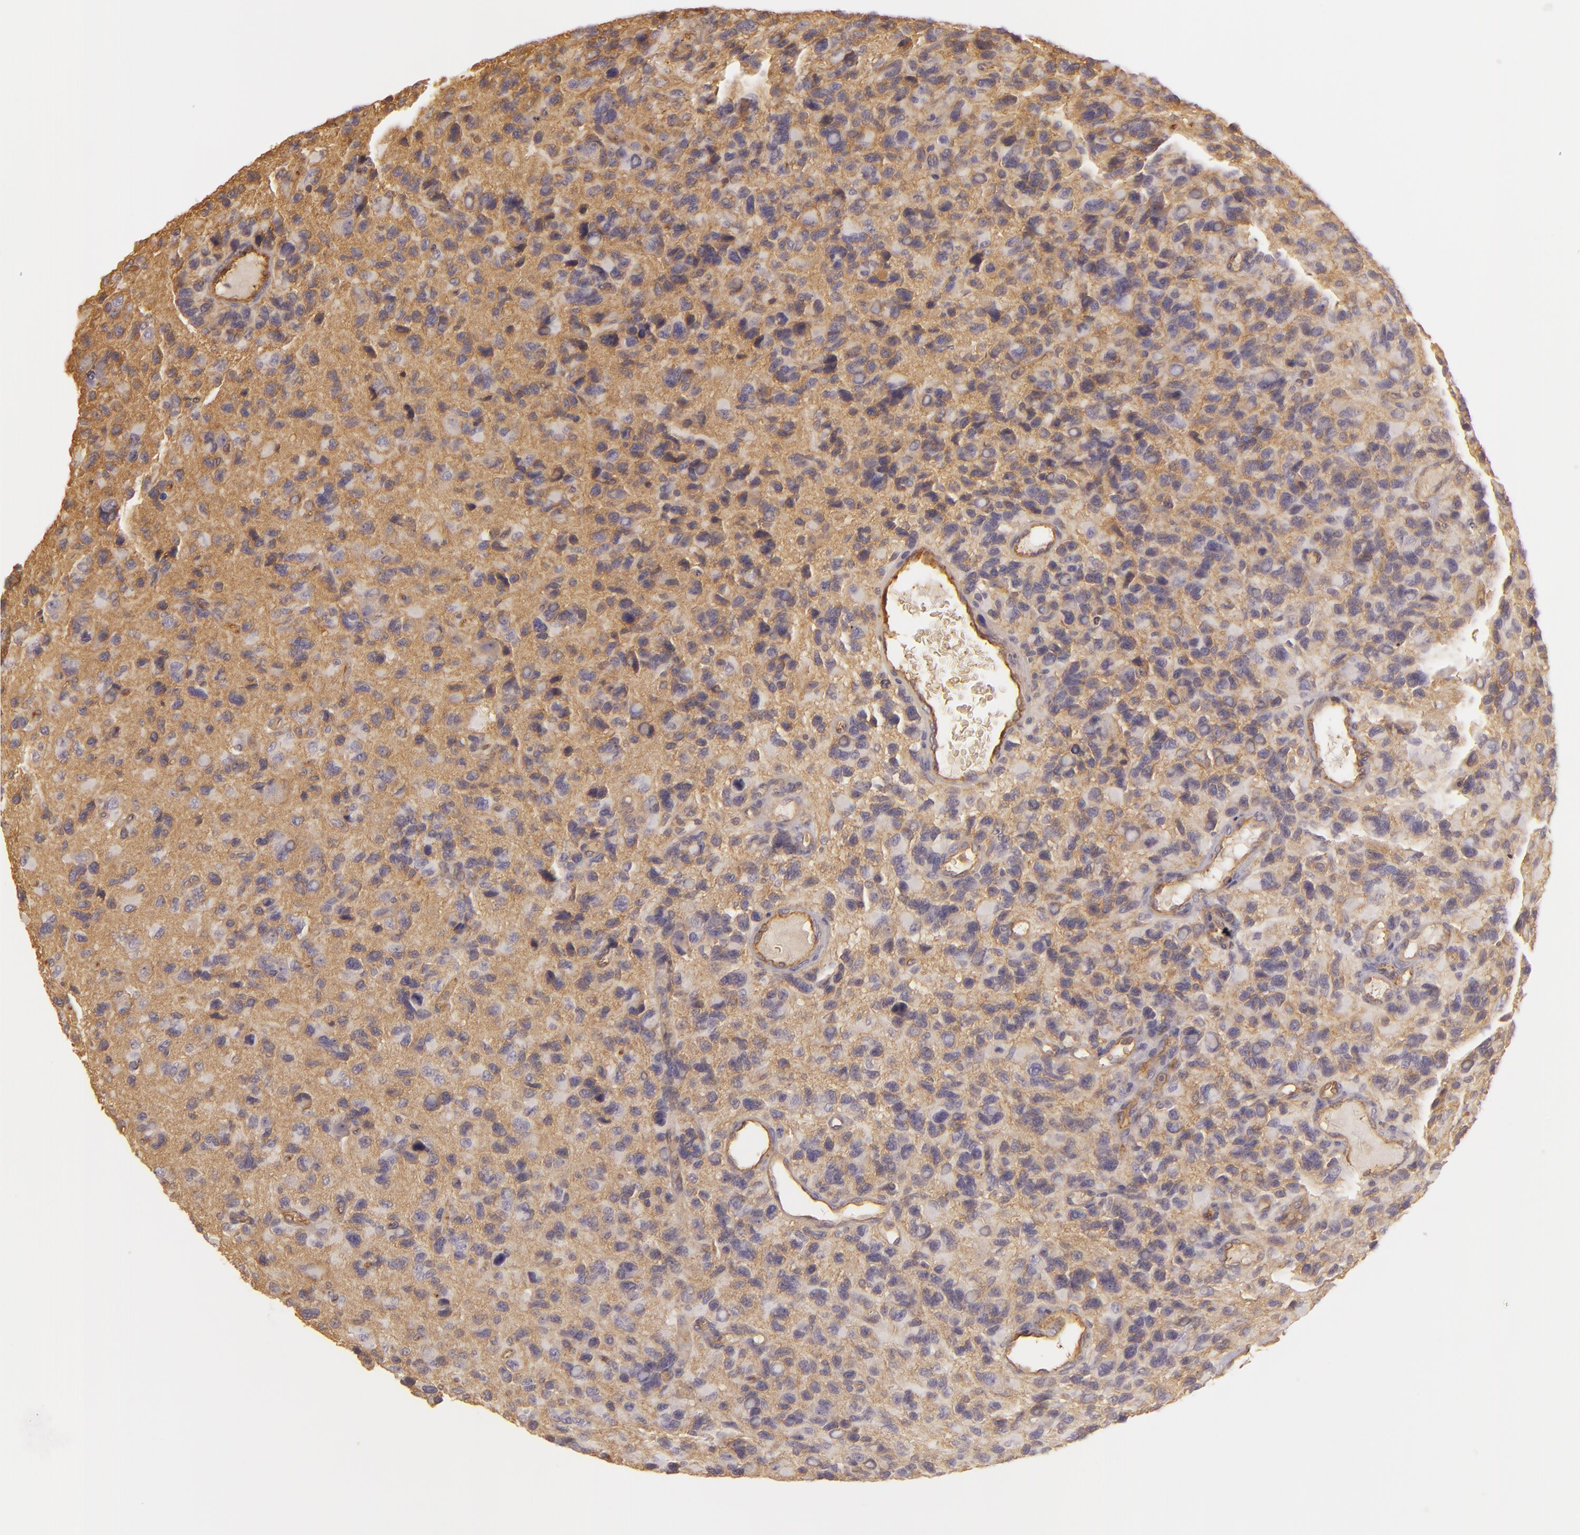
{"staining": {"intensity": "negative", "quantity": "none", "location": "none"}, "tissue": "glioma", "cell_type": "Tumor cells", "image_type": "cancer", "snomed": [{"axis": "morphology", "description": "Glioma, malignant, High grade"}, {"axis": "topography", "description": "Brain"}], "caption": "The immunohistochemistry photomicrograph has no significant expression in tumor cells of glioma tissue.", "gene": "CD59", "patient": {"sex": "male", "age": 77}}